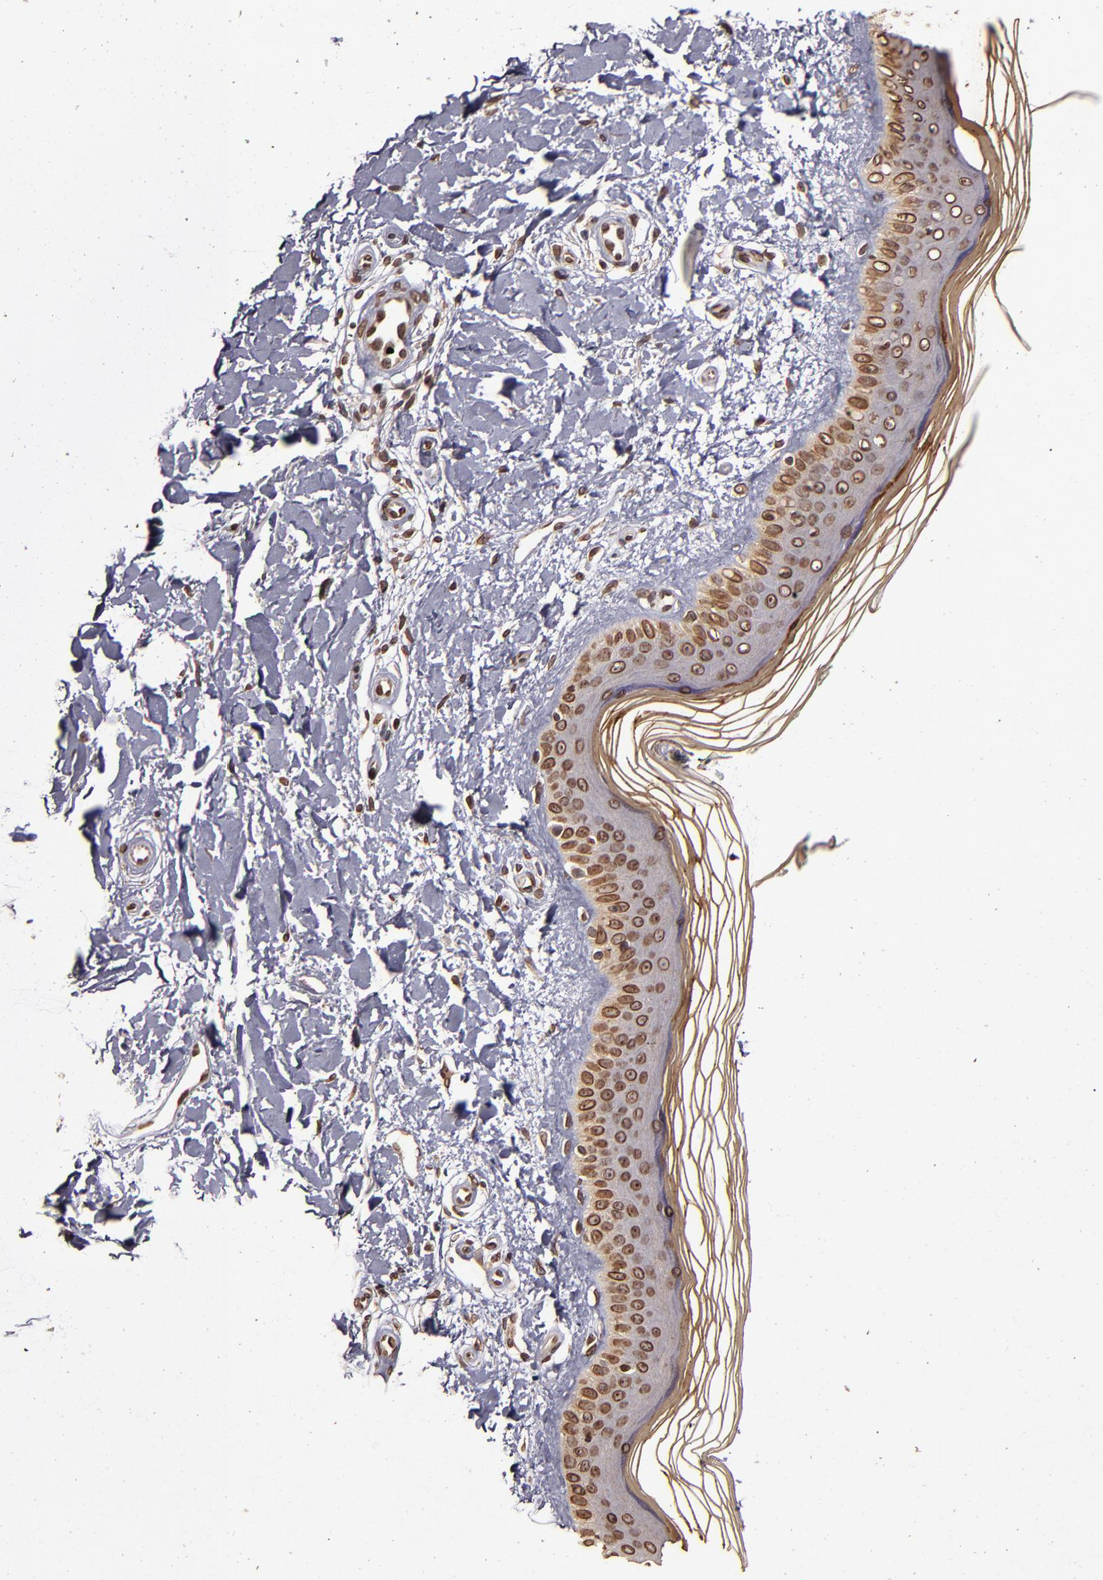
{"staining": {"intensity": "strong", "quantity": ">75%", "location": "cytoplasmic/membranous,nuclear"}, "tissue": "skin", "cell_type": "Fibroblasts", "image_type": "normal", "snomed": [{"axis": "morphology", "description": "Normal tissue, NOS"}, {"axis": "topography", "description": "Skin"}], "caption": "This is a histology image of IHC staining of benign skin, which shows strong positivity in the cytoplasmic/membranous,nuclear of fibroblasts.", "gene": "PUM3", "patient": {"sex": "female", "age": 19}}